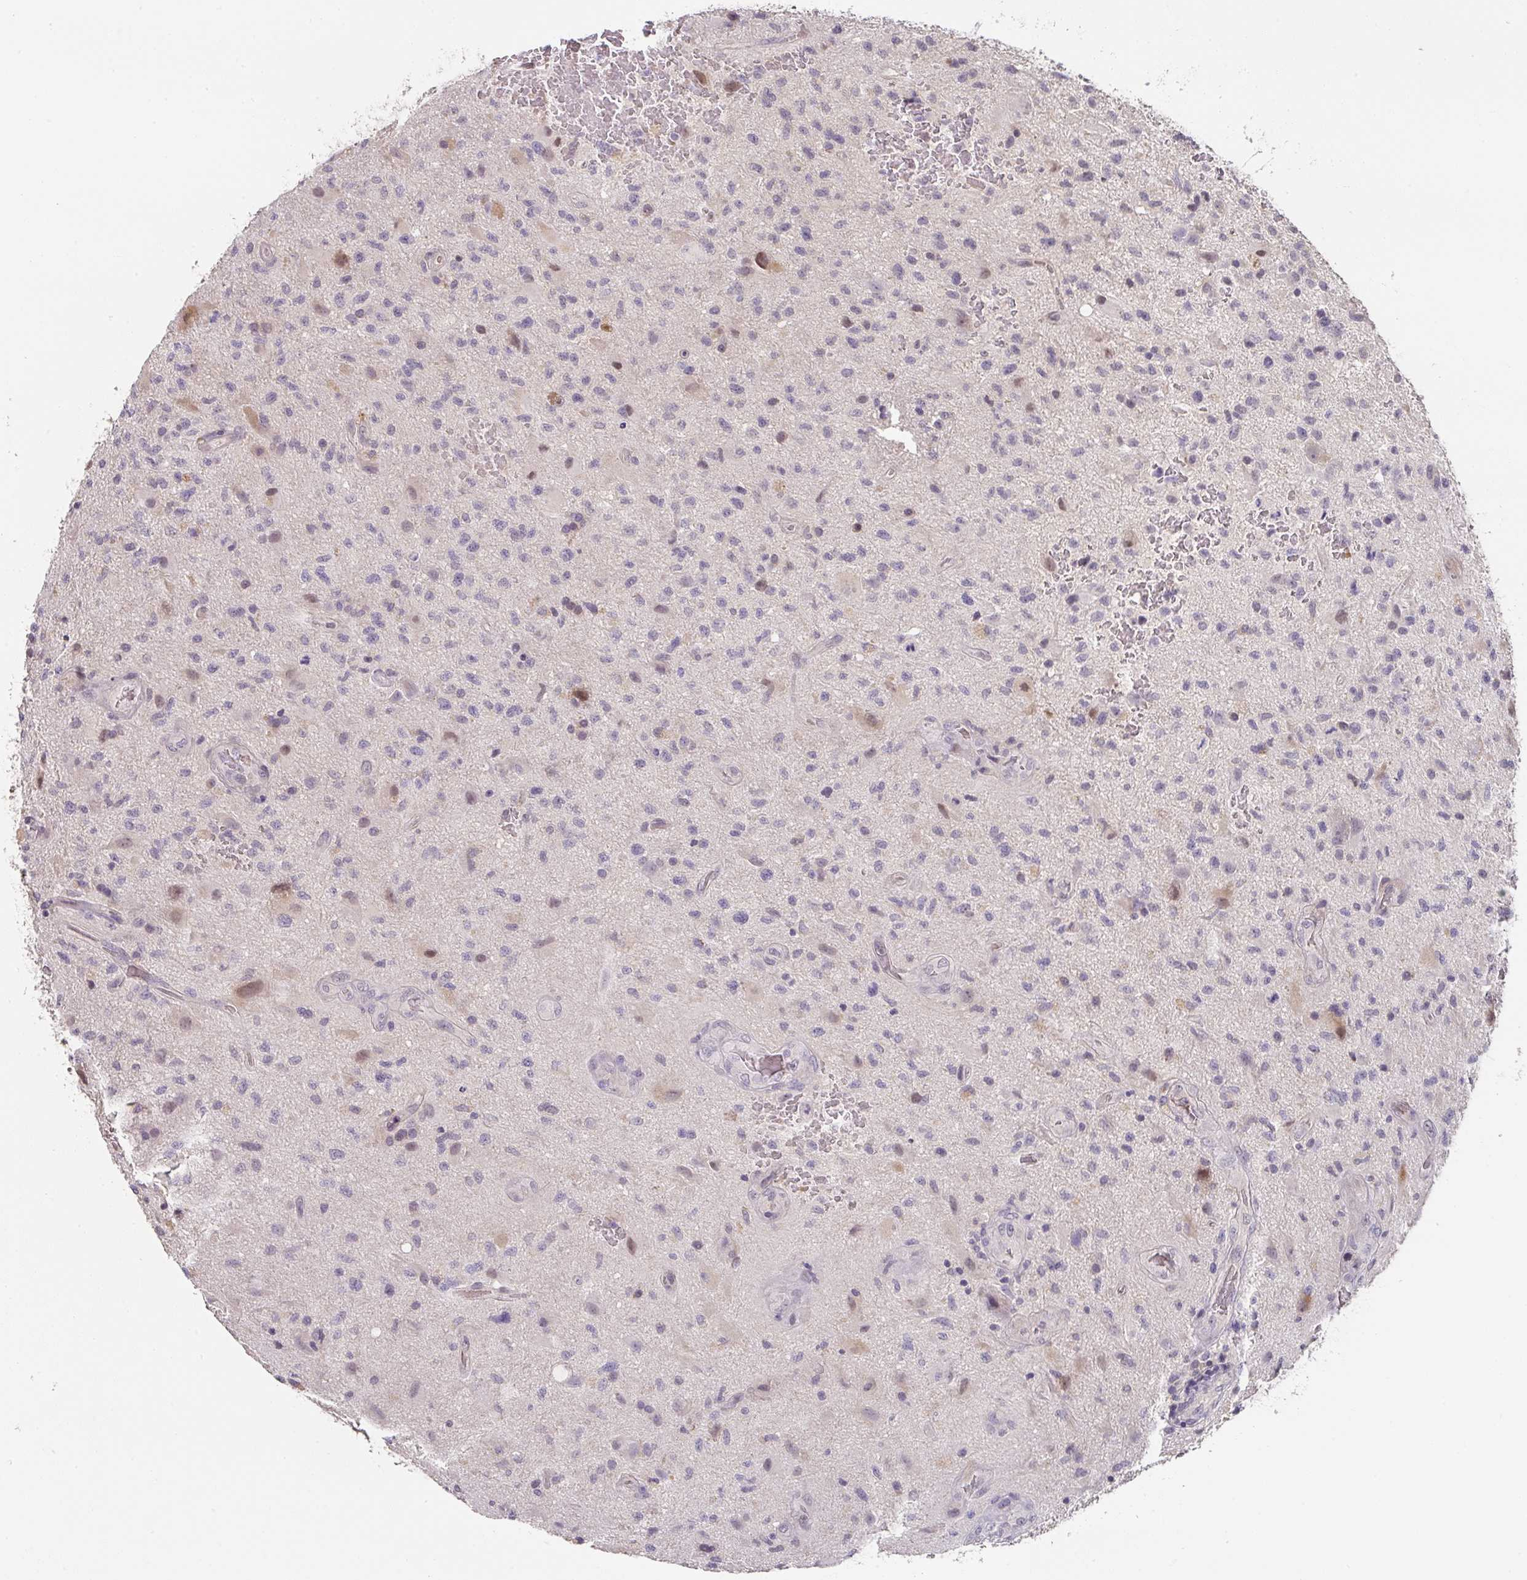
{"staining": {"intensity": "negative", "quantity": "none", "location": "none"}, "tissue": "glioma", "cell_type": "Tumor cells", "image_type": "cancer", "snomed": [{"axis": "morphology", "description": "Glioma, malignant, High grade"}, {"axis": "topography", "description": "Brain"}], "caption": "Tumor cells are negative for protein expression in human glioma.", "gene": "FOXN4", "patient": {"sex": "male", "age": 67}}